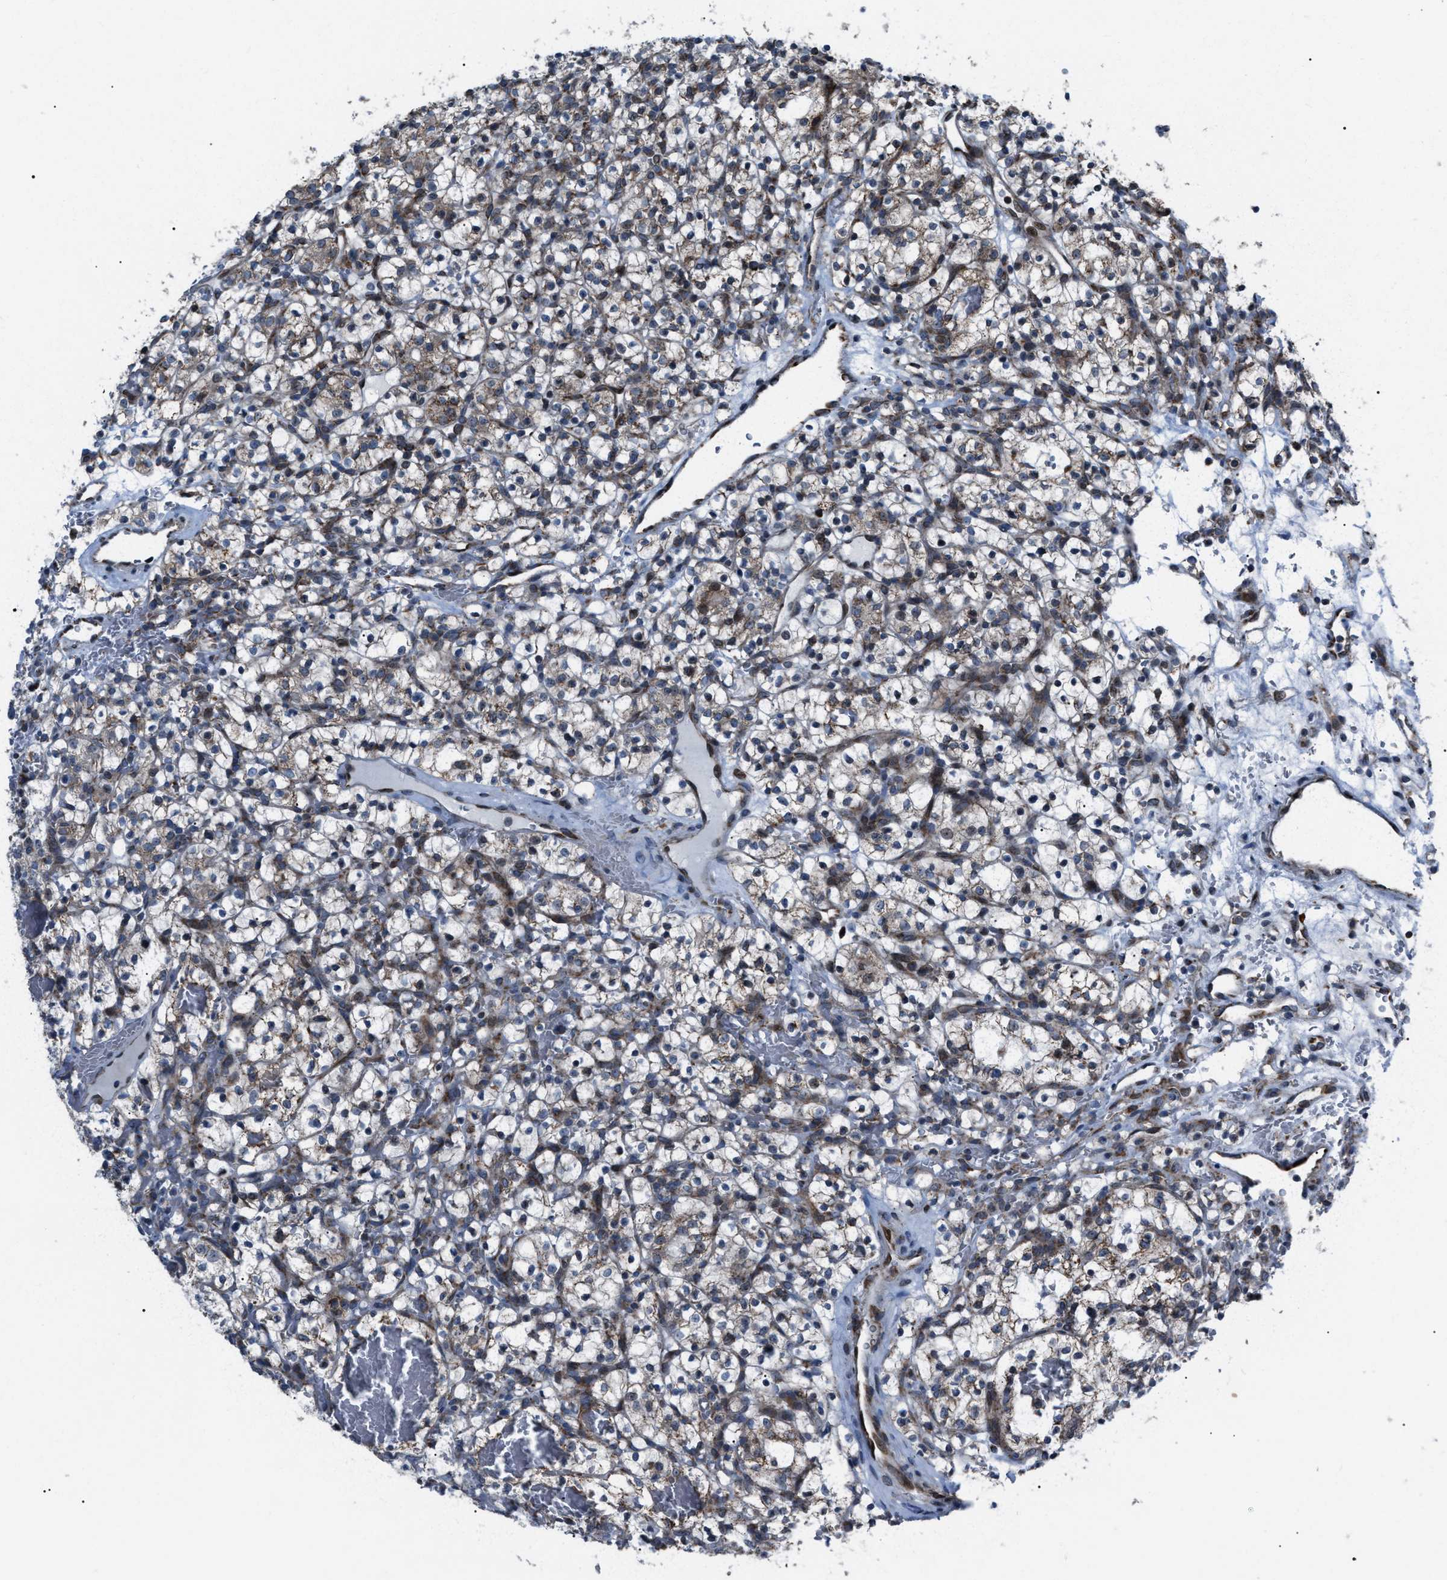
{"staining": {"intensity": "moderate", "quantity": "25%-75%", "location": "cytoplasmic/membranous"}, "tissue": "renal cancer", "cell_type": "Tumor cells", "image_type": "cancer", "snomed": [{"axis": "morphology", "description": "Adenocarcinoma, NOS"}, {"axis": "topography", "description": "Kidney"}], "caption": "Renal cancer was stained to show a protein in brown. There is medium levels of moderate cytoplasmic/membranous expression in approximately 25%-75% of tumor cells.", "gene": "AGO2", "patient": {"sex": "female", "age": 57}}